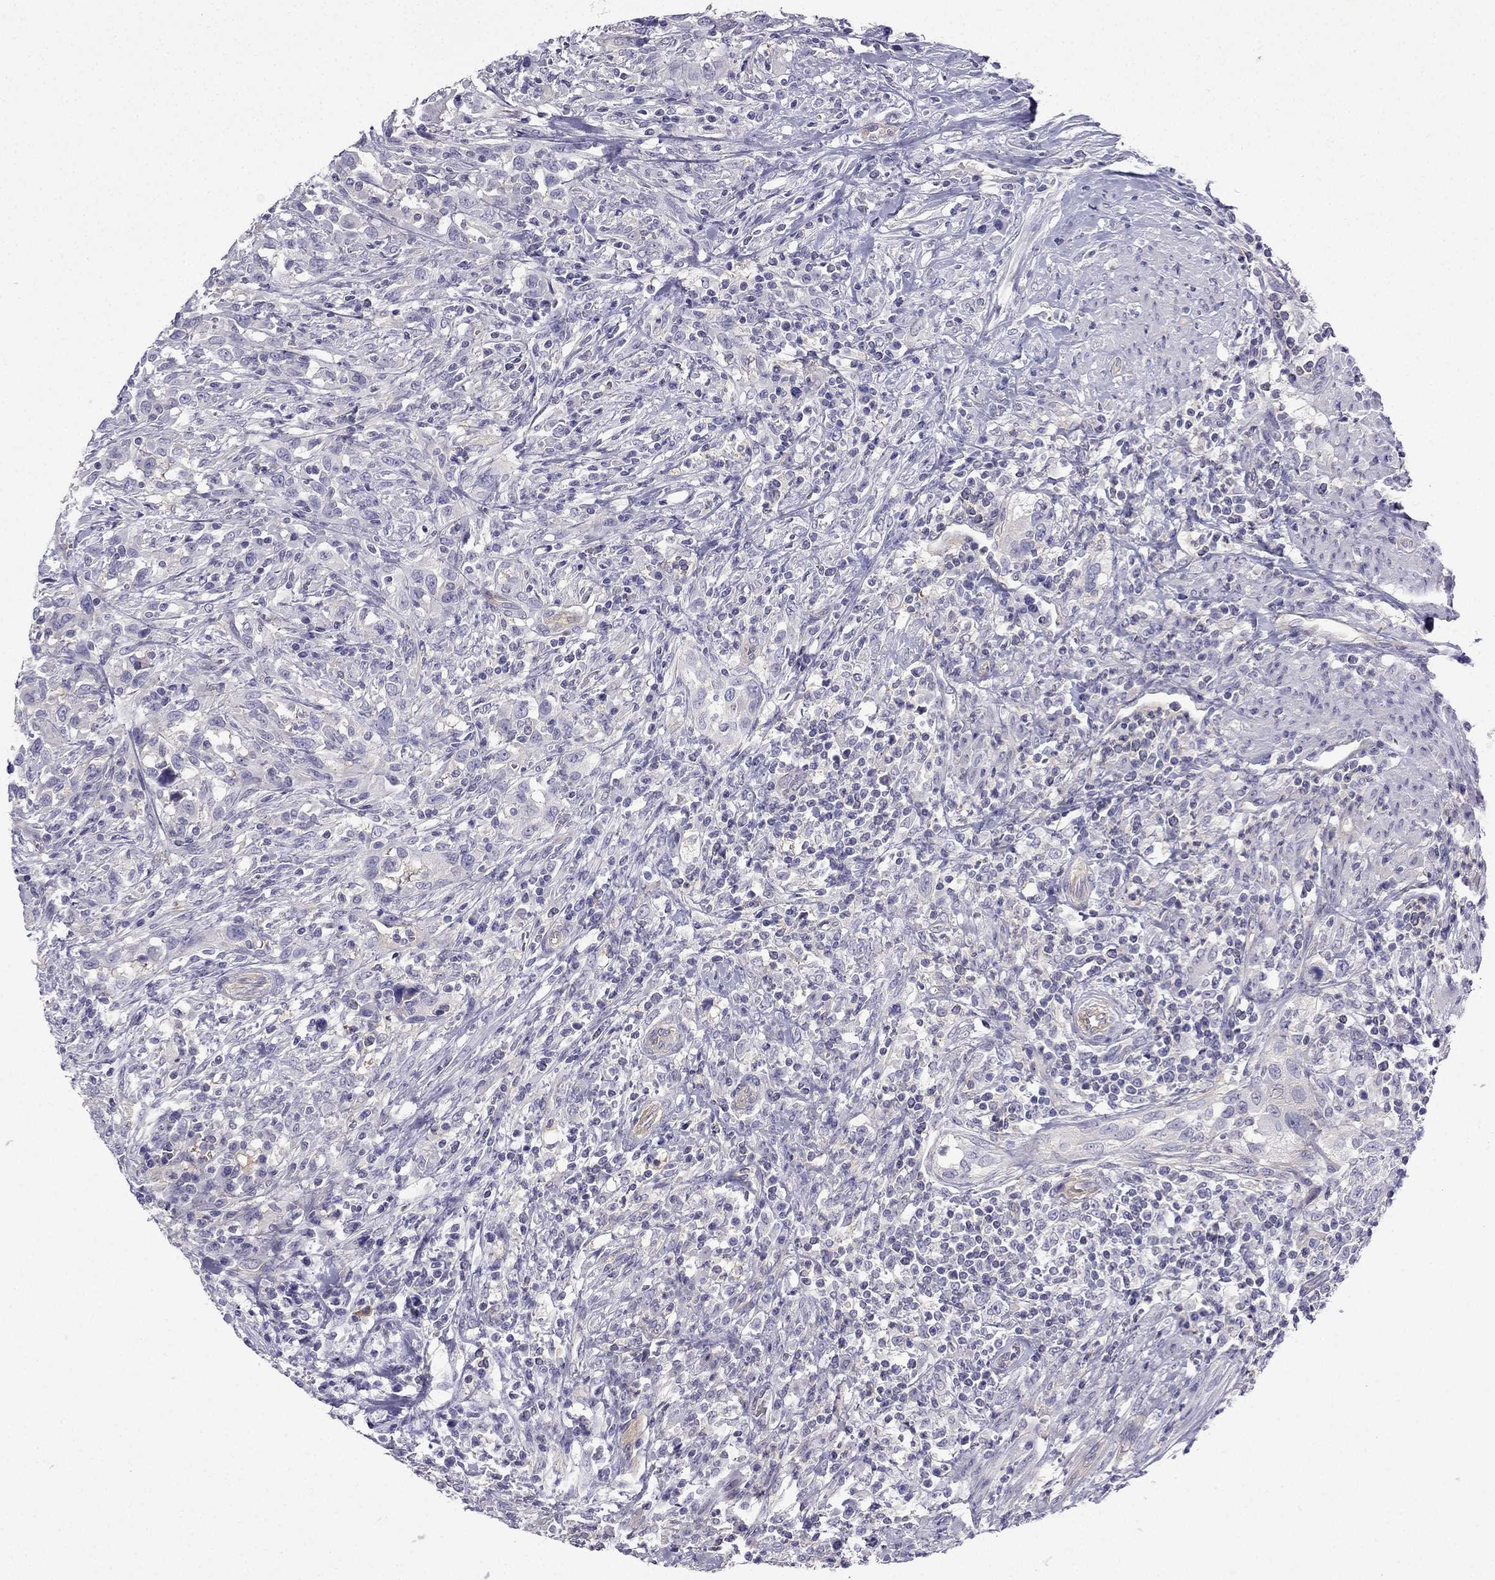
{"staining": {"intensity": "negative", "quantity": "none", "location": "none"}, "tissue": "urothelial cancer", "cell_type": "Tumor cells", "image_type": "cancer", "snomed": [{"axis": "morphology", "description": "Urothelial carcinoma, NOS"}, {"axis": "morphology", "description": "Urothelial carcinoma, High grade"}, {"axis": "topography", "description": "Urinary bladder"}], "caption": "This is a micrograph of immunohistochemistry (IHC) staining of urothelial cancer, which shows no staining in tumor cells.", "gene": "GJA8", "patient": {"sex": "female", "age": 64}}